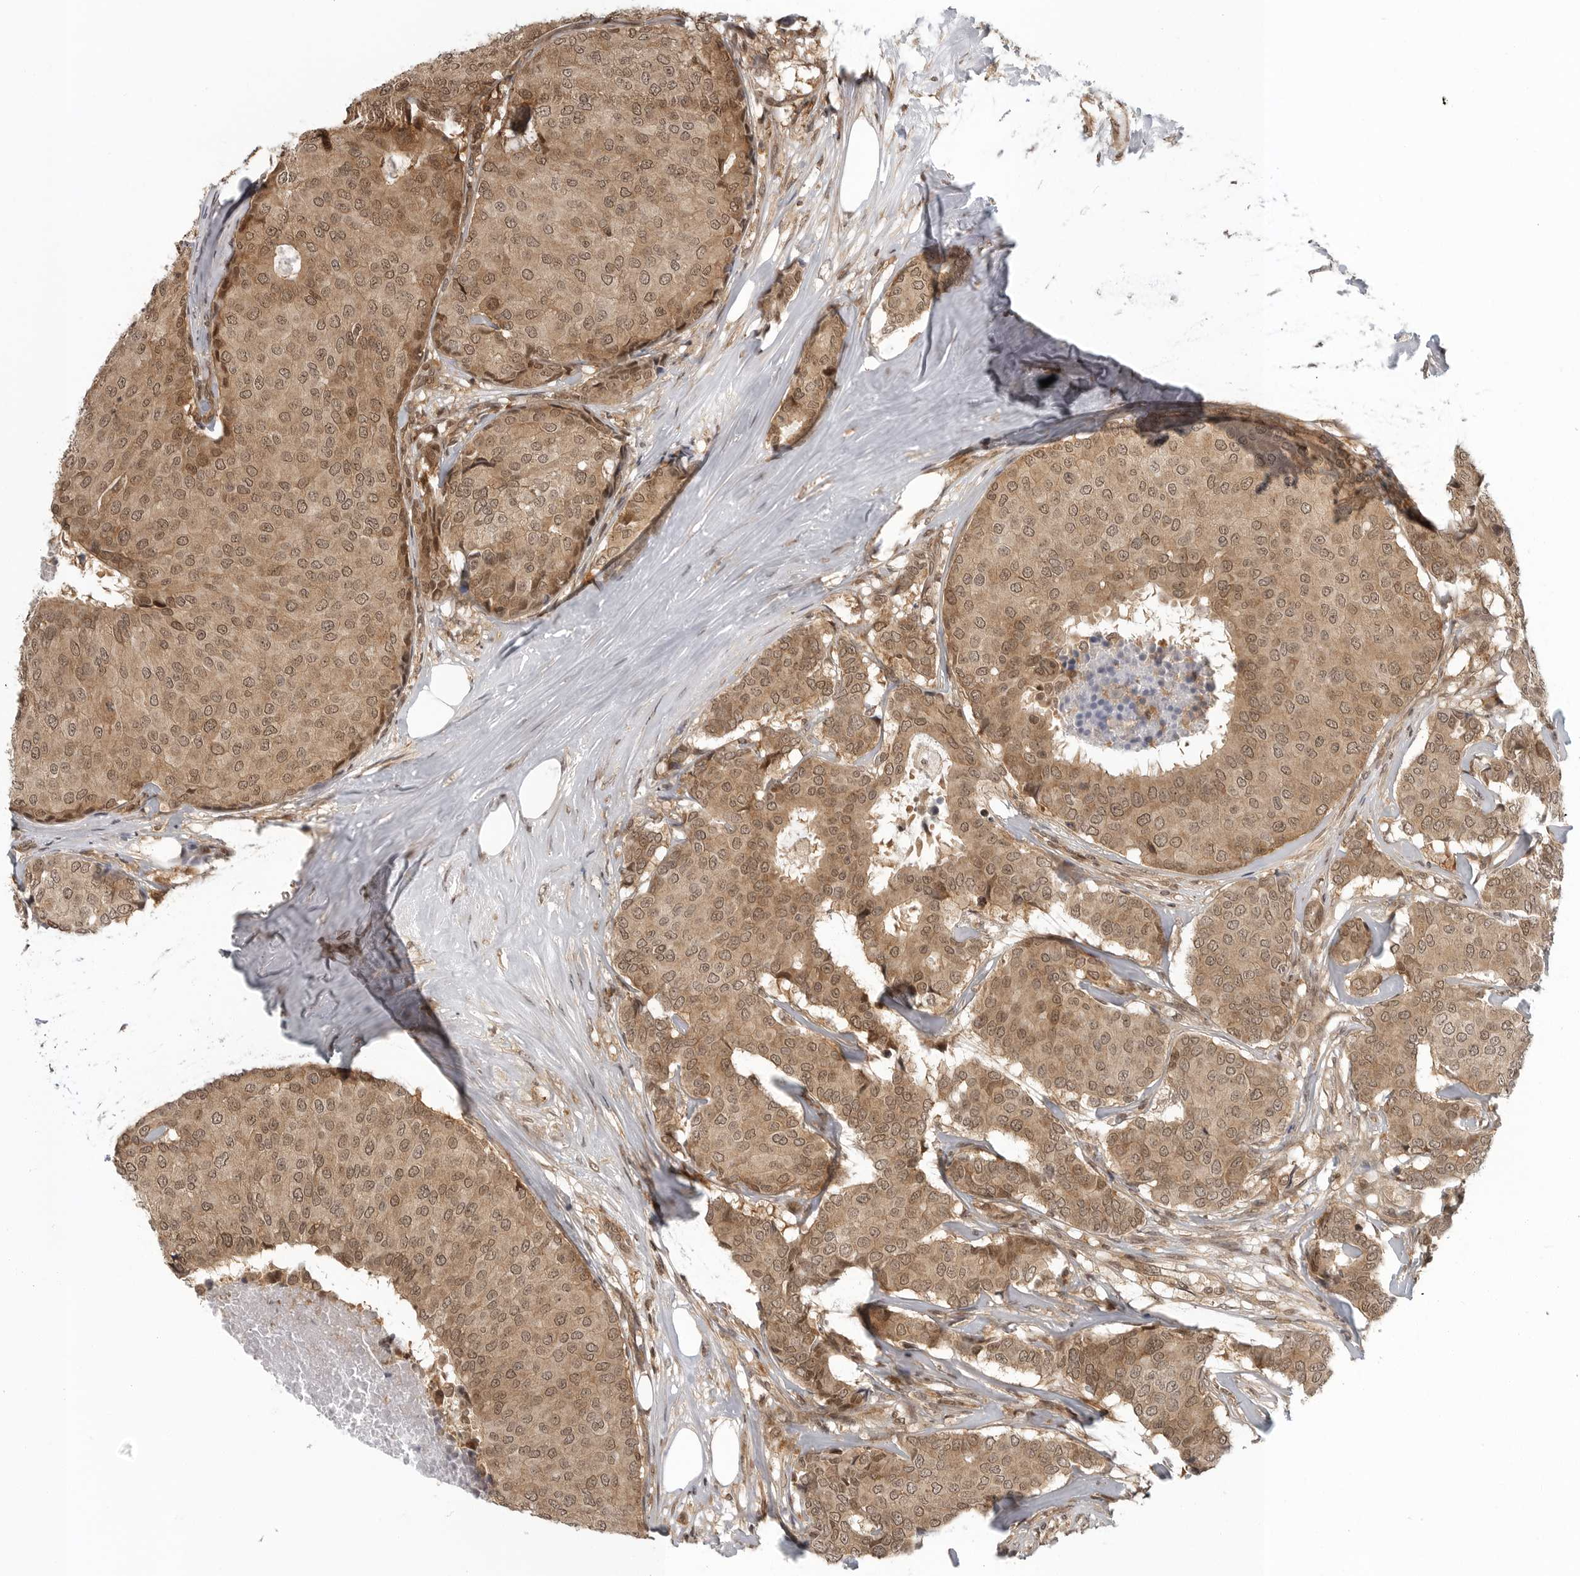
{"staining": {"intensity": "moderate", "quantity": ">75%", "location": "cytoplasmic/membranous,nuclear"}, "tissue": "breast cancer", "cell_type": "Tumor cells", "image_type": "cancer", "snomed": [{"axis": "morphology", "description": "Duct carcinoma"}, {"axis": "topography", "description": "Breast"}], "caption": "Immunohistochemical staining of human breast cancer shows moderate cytoplasmic/membranous and nuclear protein positivity in about >75% of tumor cells.", "gene": "SZRD1", "patient": {"sex": "female", "age": 75}}